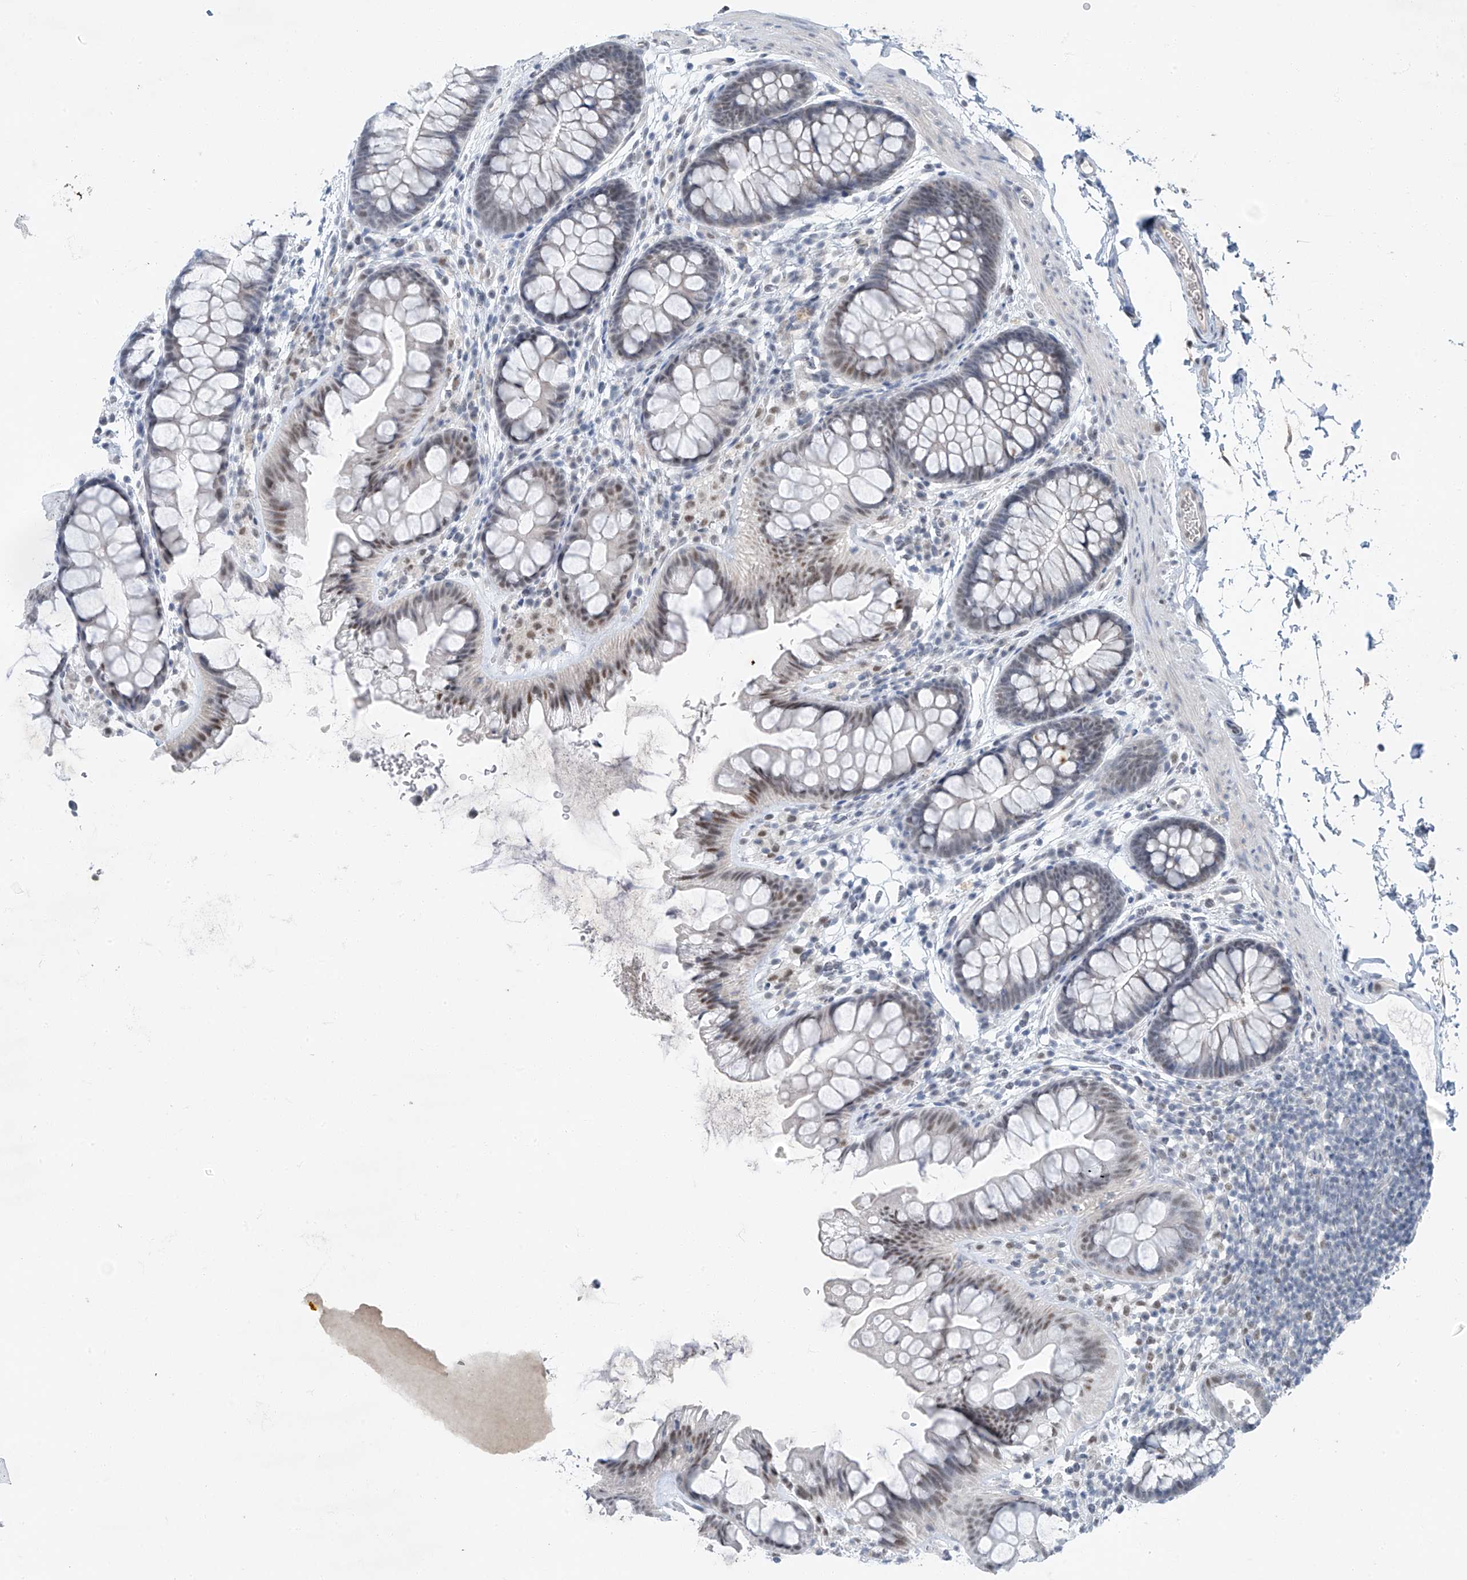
{"staining": {"intensity": "negative", "quantity": "none", "location": "none"}, "tissue": "colon", "cell_type": "Endothelial cells", "image_type": "normal", "snomed": [{"axis": "morphology", "description": "Normal tissue, NOS"}, {"axis": "topography", "description": "Colon"}], "caption": "Immunohistochemistry (IHC) of benign colon displays no expression in endothelial cells. (DAB (3,3'-diaminobenzidine) immunohistochemistry visualized using brightfield microscopy, high magnification).", "gene": "TAF8", "patient": {"sex": "female", "age": 62}}